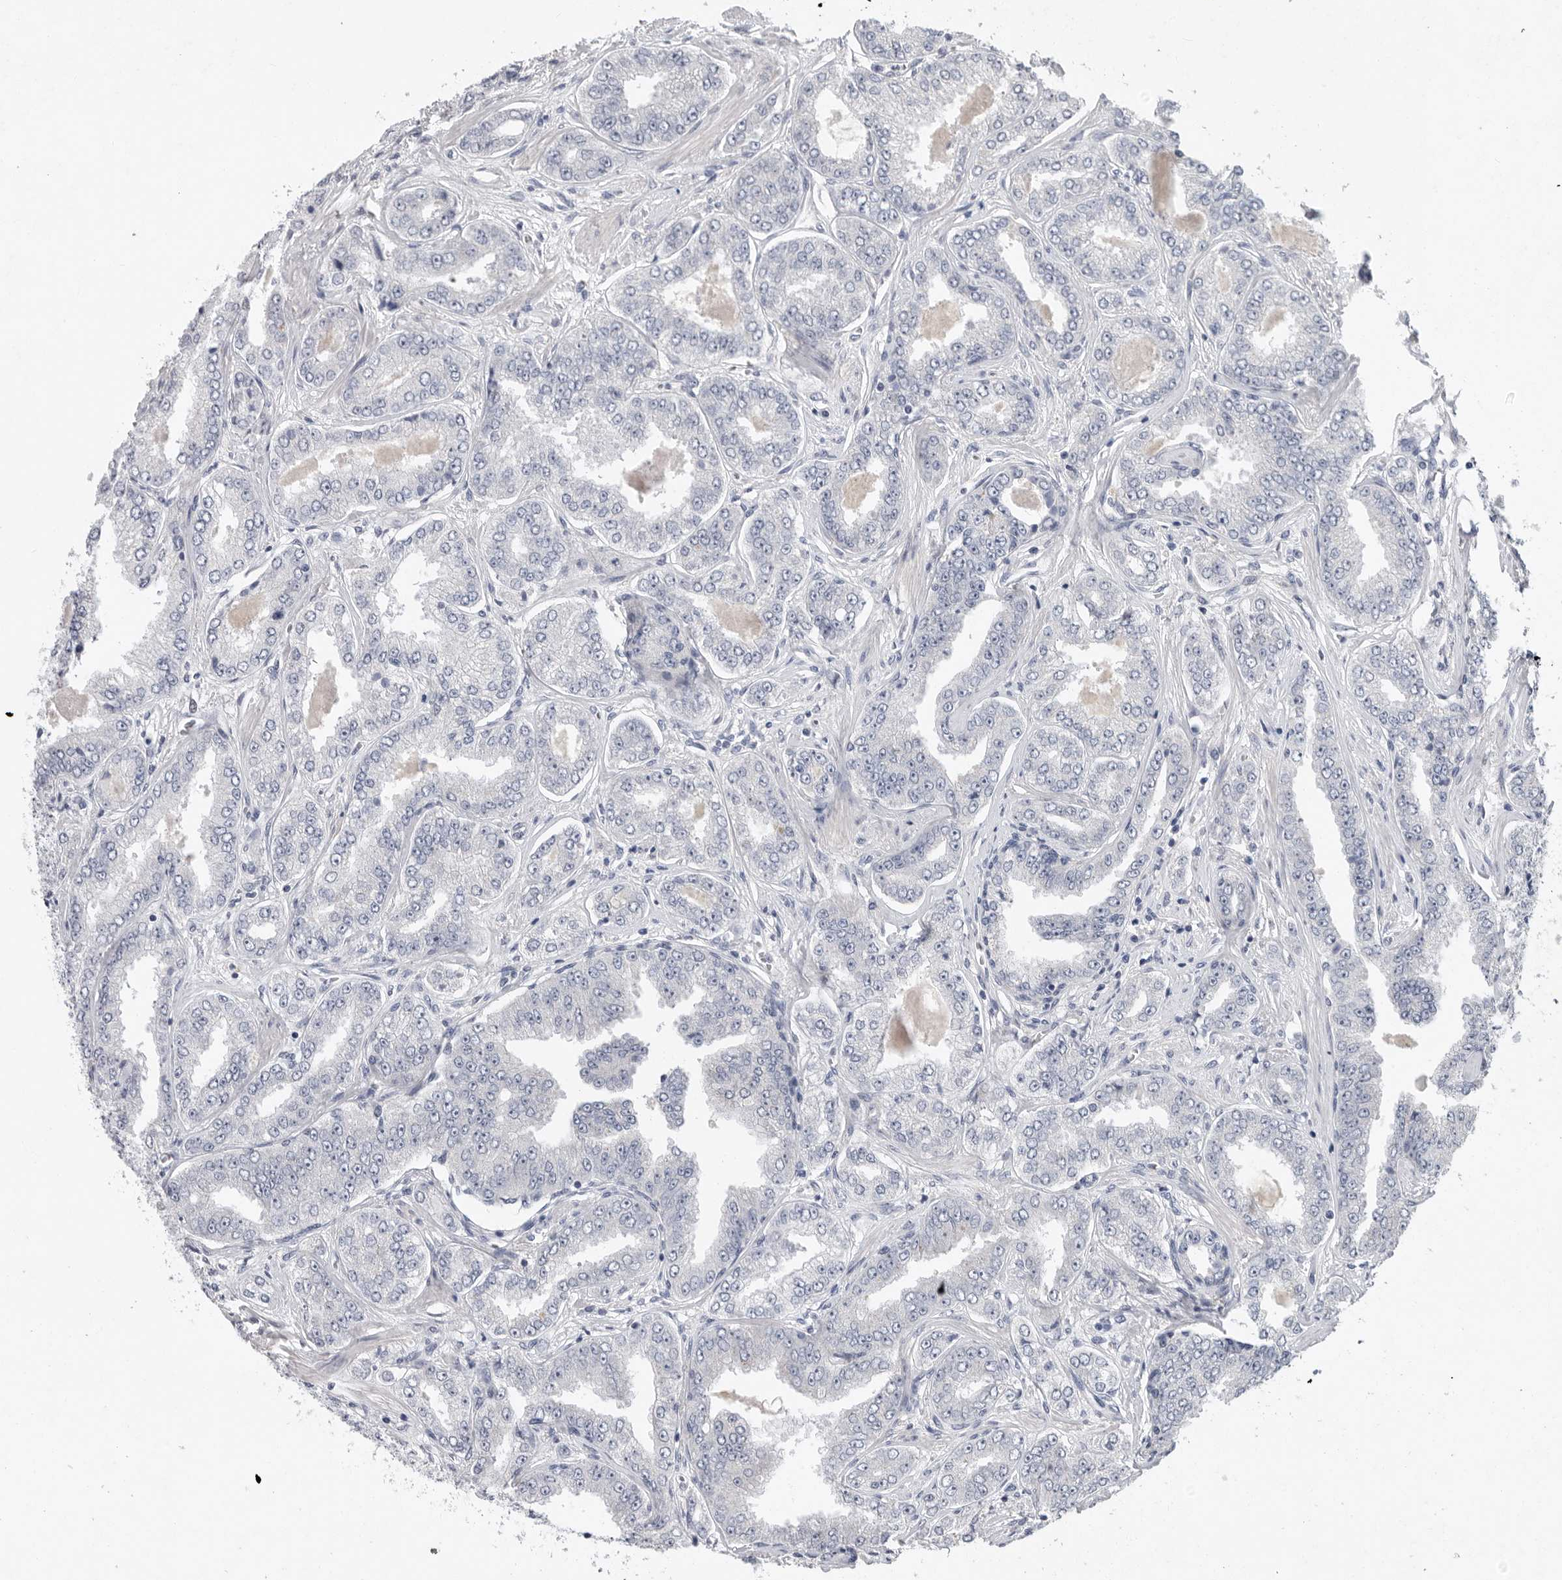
{"staining": {"intensity": "negative", "quantity": "none", "location": "none"}, "tissue": "prostate cancer", "cell_type": "Tumor cells", "image_type": "cancer", "snomed": [{"axis": "morphology", "description": "Adenocarcinoma, High grade"}, {"axis": "topography", "description": "Prostate"}], "caption": "High power microscopy image of an immunohistochemistry (IHC) image of prostate adenocarcinoma (high-grade), revealing no significant positivity in tumor cells.", "gene": "REG4", "patient": {"sex": "male", "age": 71}}